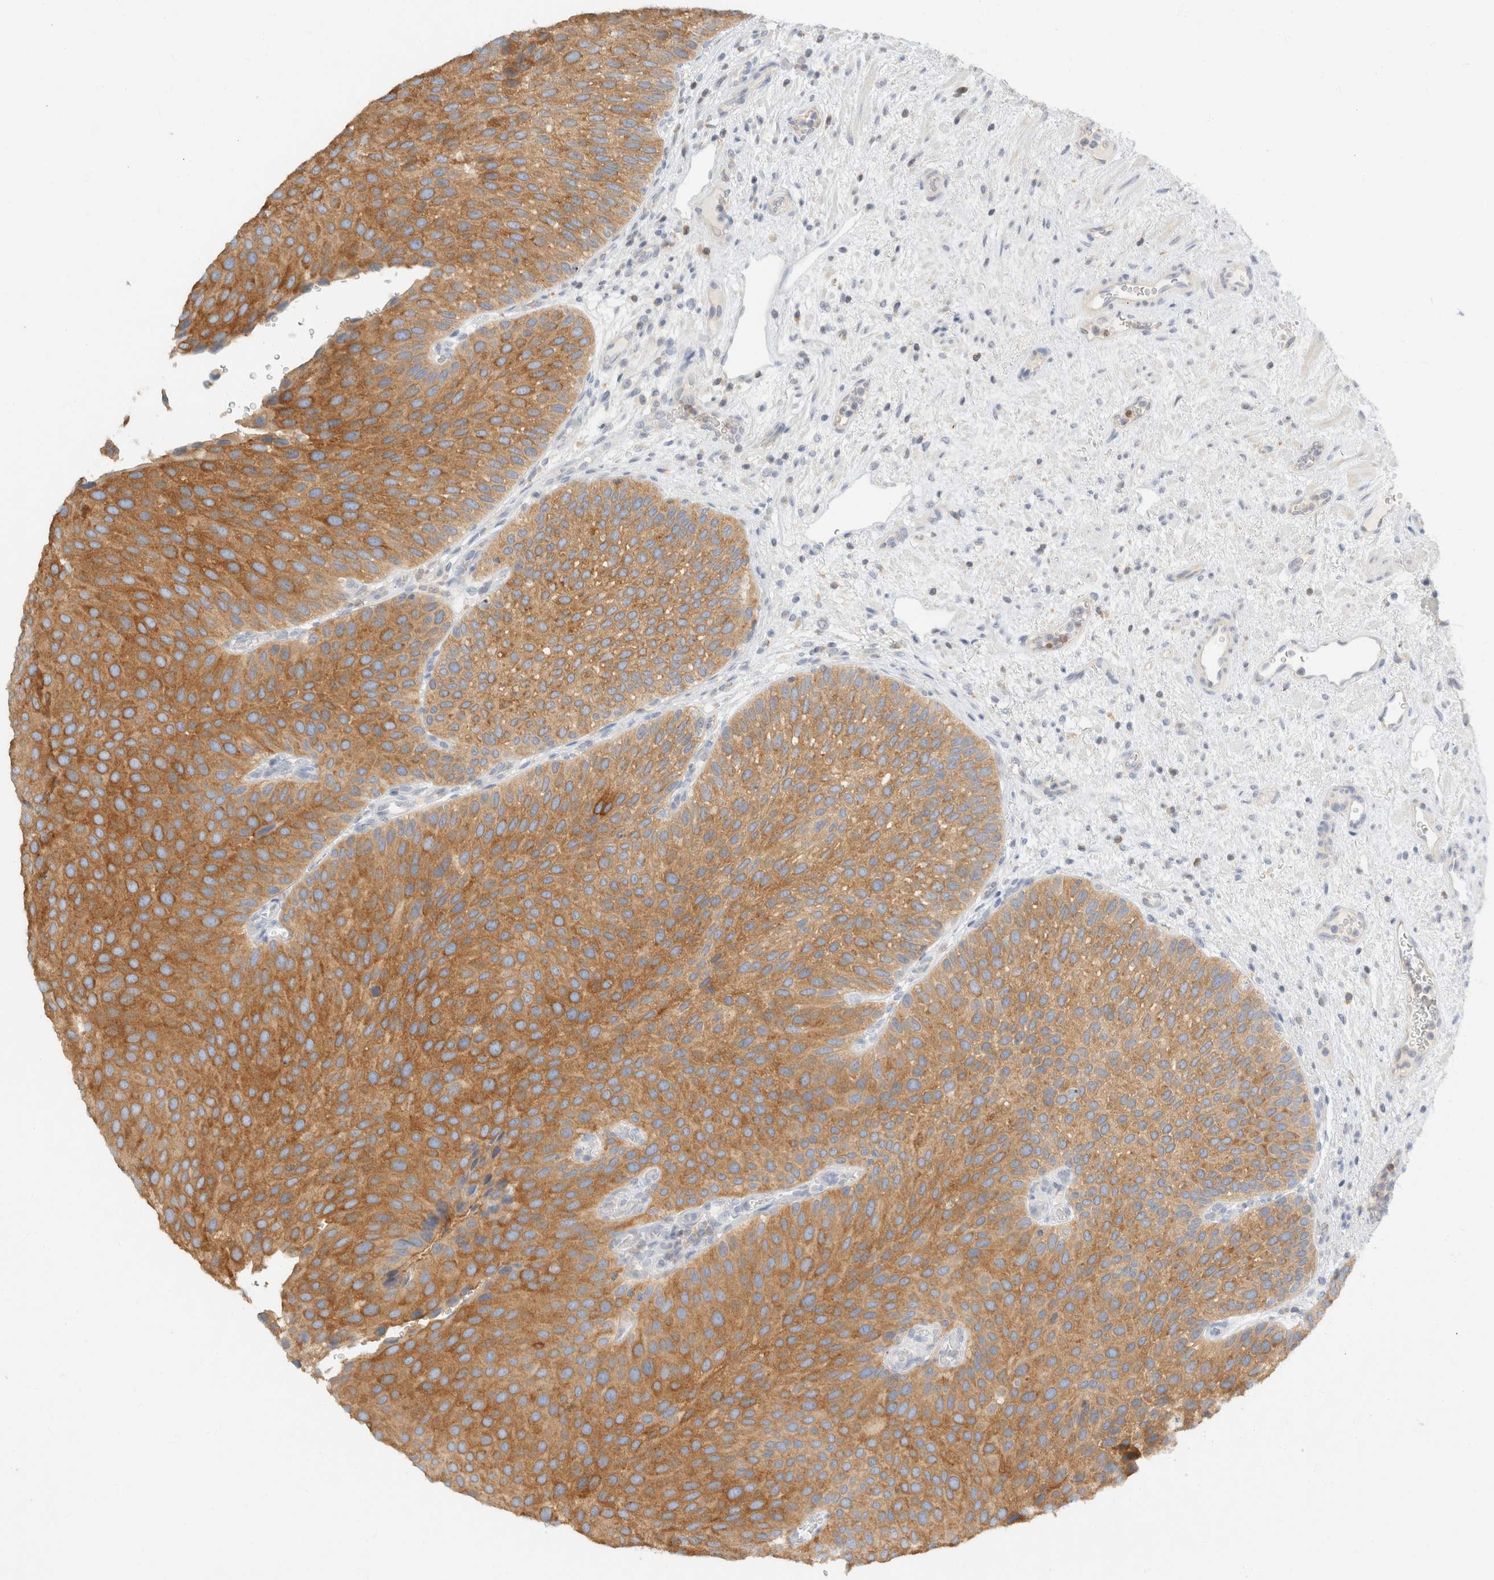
{"staining": {"intensity": "strong", "quantity": ">75%", "location": "cytoplasmic/membranous"}, "tissue": "urothelial cancer", "cell_type": "Tumor cells", "image_type": "cancer", "snomed": [{"axis": "morphology", "description": "Normal tissue, NOS"}, {"axis": "morphology", "description": "Urothelial carcinoma, Low grade"}, {"axis": "topography", "description": "Urinary bladder"}, {"axis": "topography", "description": "Prostate"}], "caption": "Urothelial carcinoma (low-grade) was stained to show a protein in brown. There is high levels of strong cytoplasmic/membranous staining in approximately >75% of tumor cells.", "gene": "SH3GLB2", "patient": {"sex": "male", "age": 60}}